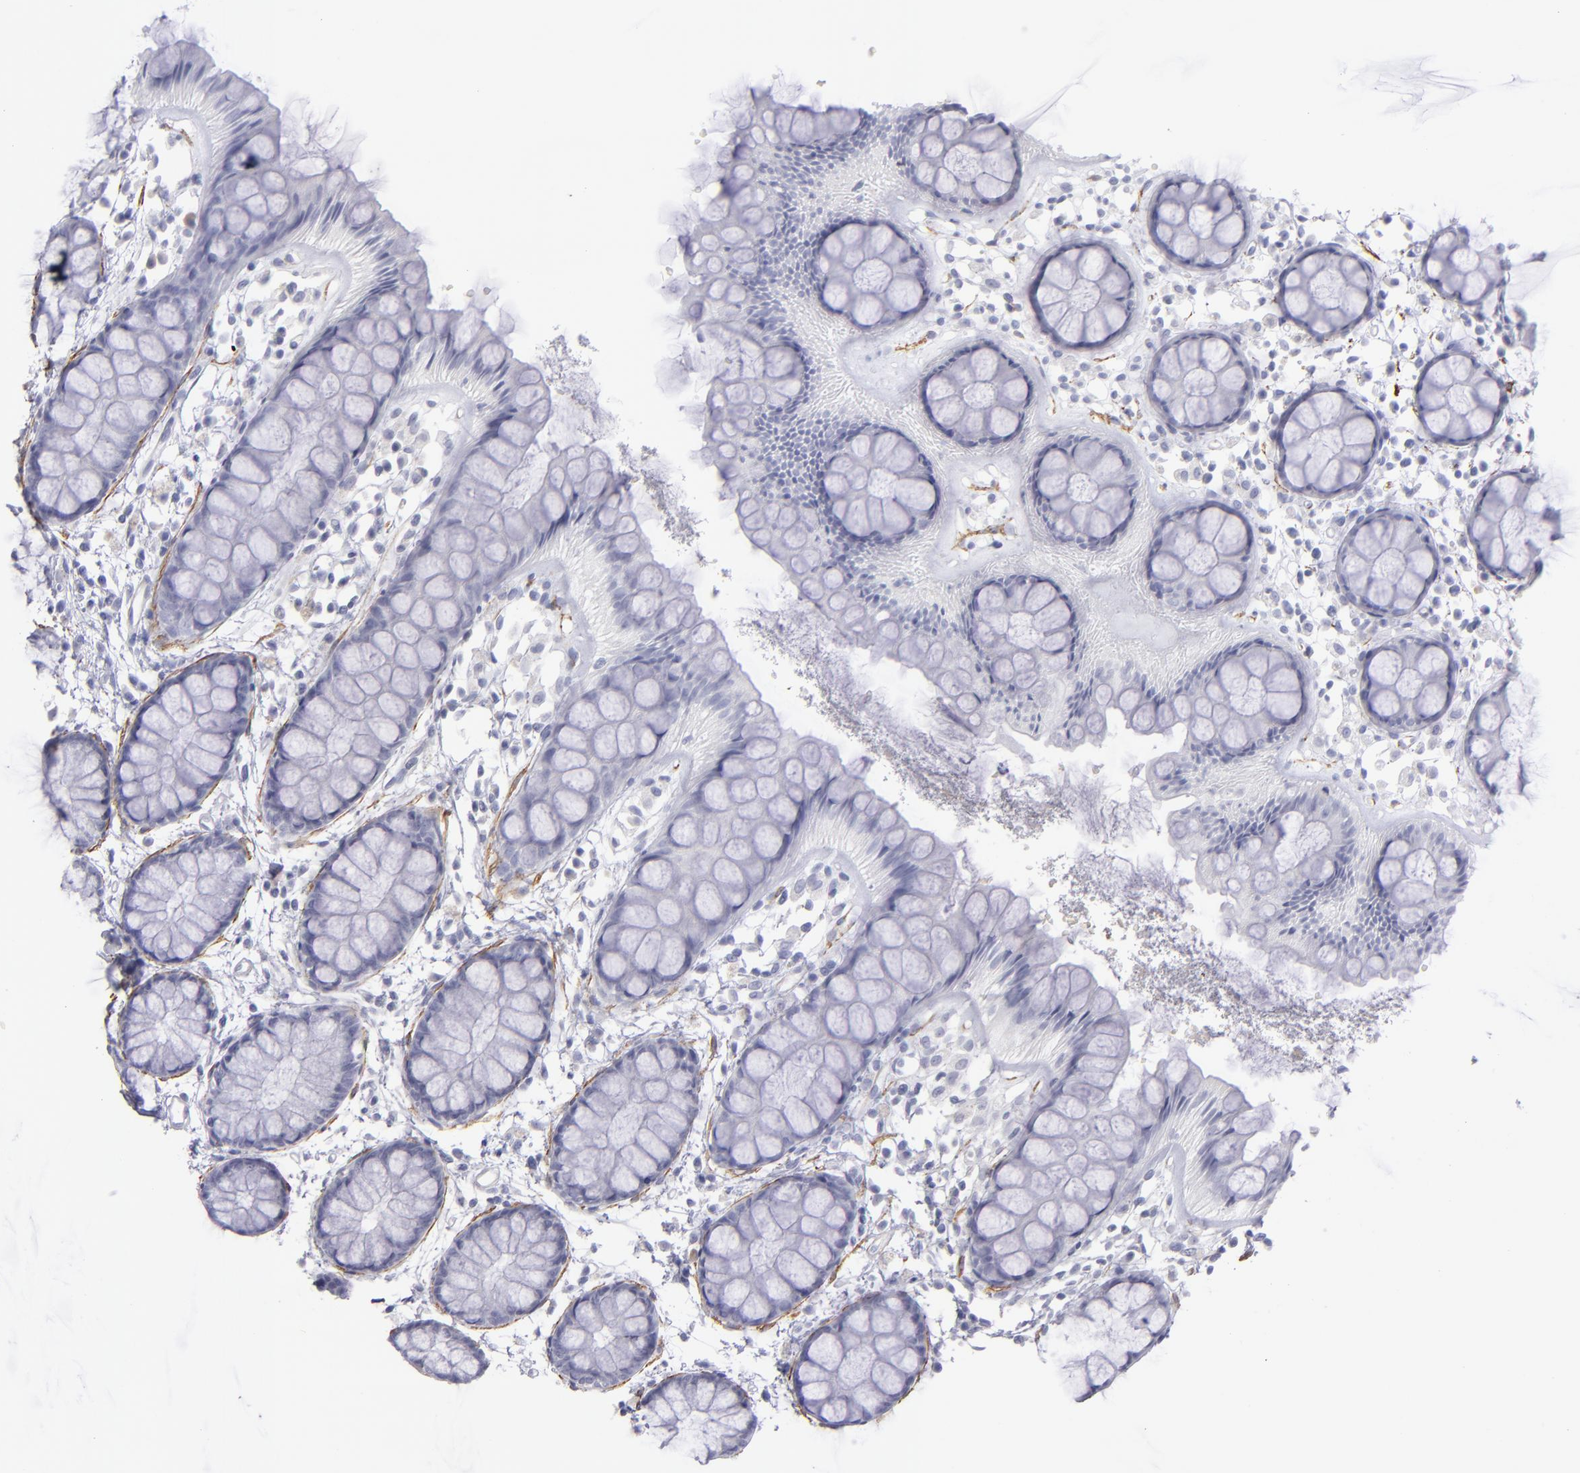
{"staining": {"intensity": "negative", "quantity": "none", "location": "none"}, "tissue": "rectum", "cell_type": "Glandular cells", "image_type": "normal", "snomed": [{"axis": "morphology", "description": "Normal tissue, NOS"}, {"axis": "topography", "description": "Rectum"}], "caption": "Immunohistochemical staining of normal human rectum displays no significant staining in glandular cells. Brightfield microscopy of immunohistochemistry stained with DAB (3,3'-diaminobenzidine) (brown) and hematoxylin (blue), captured at high magnification.", "gene": "MYH11", "patient": {"sex": "female", "age": 66}}